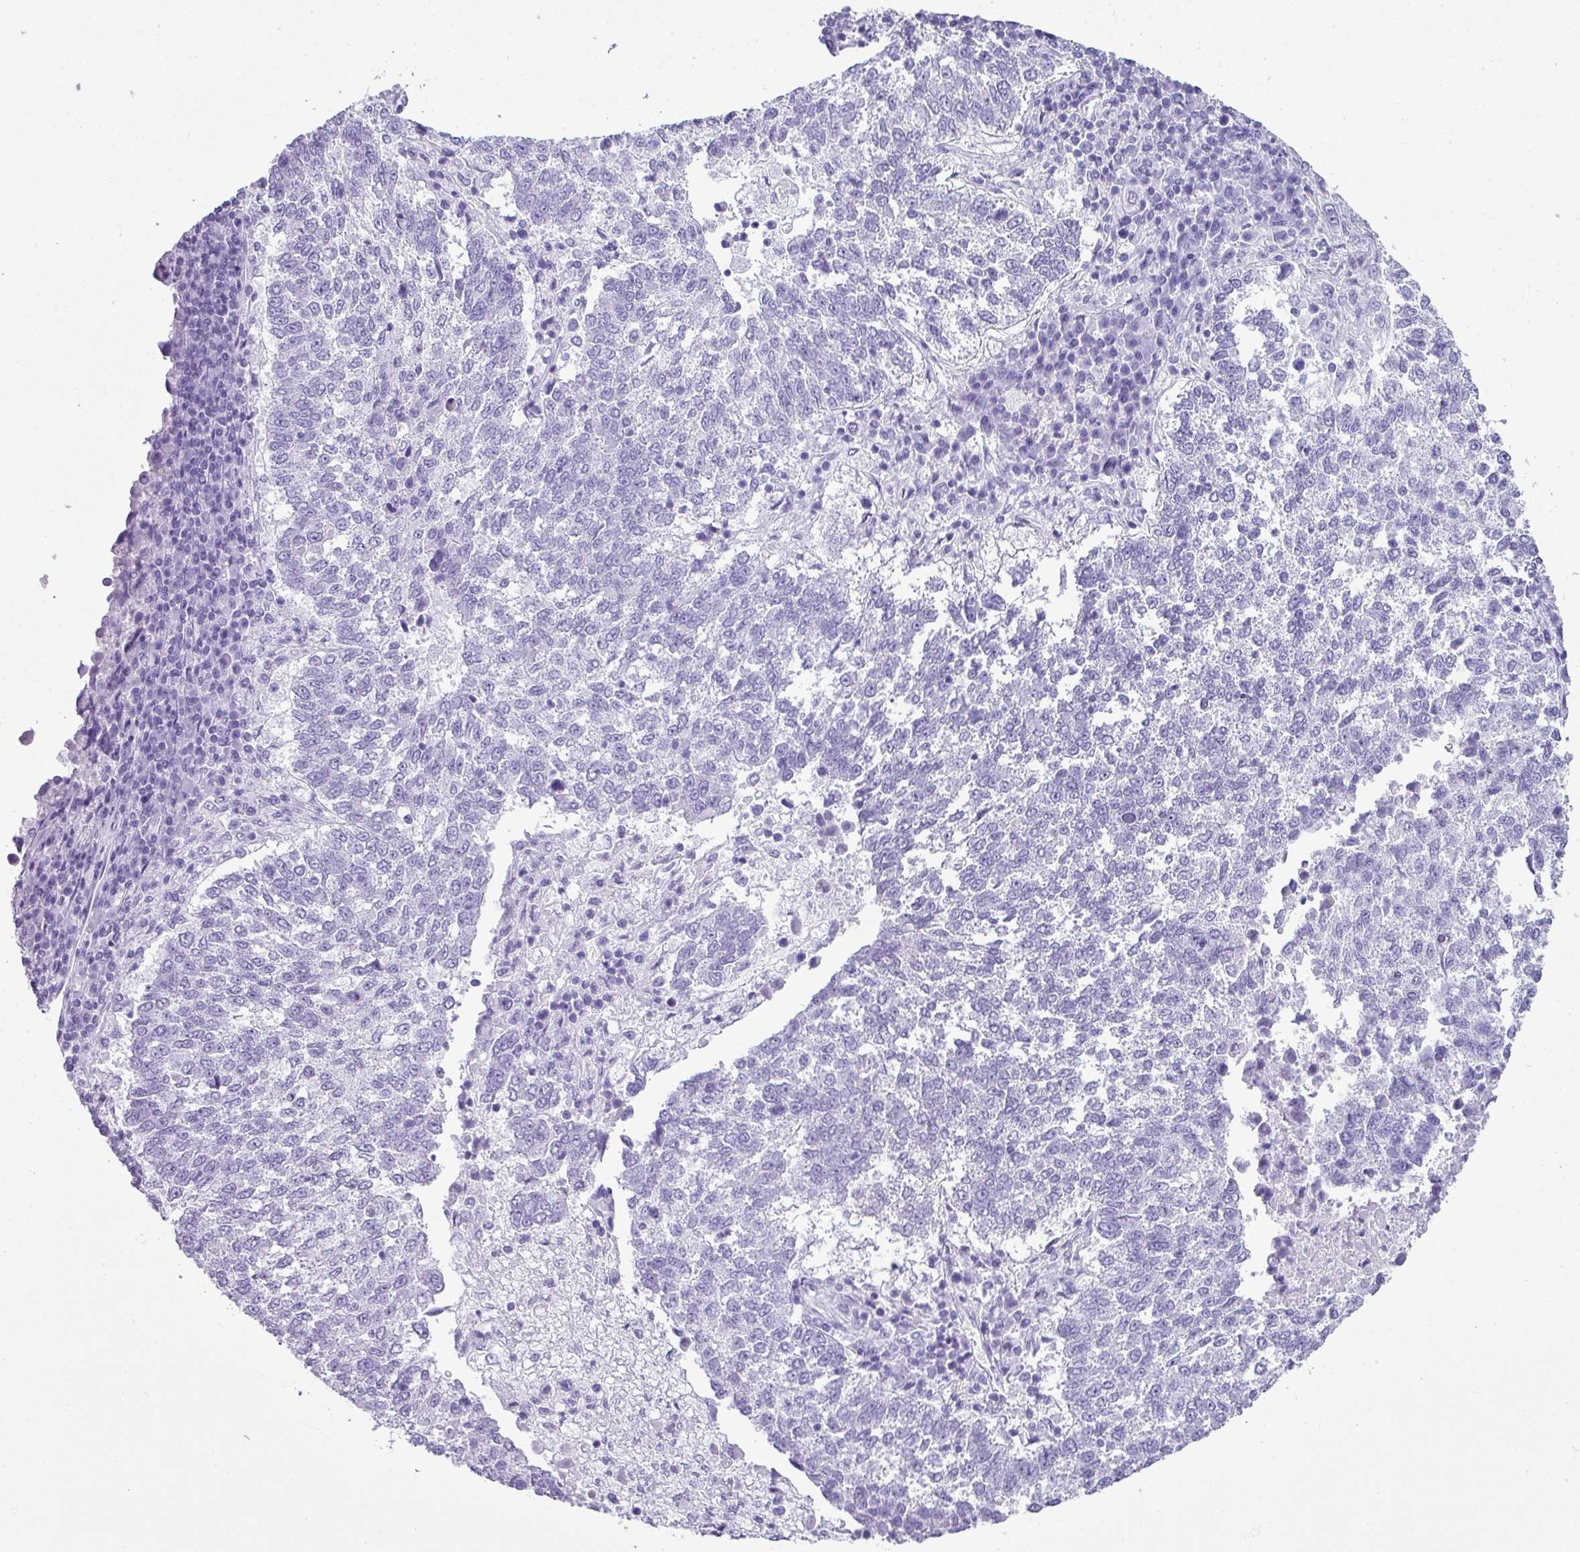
{"staining": {"intensity": "negative", "quantity": "none", "location": "none"}, "tissue": "lung cancer", "cell_type": "Tumor cells", "image_type": "cancer", "snomed": [{"axis": "morphology", "description": "Squamous cell carcinoma, NOS"}, {"axis": "topography", "description": "Lung"}], "caption": "Lung cancer (squamous cell carcinoma) was stained to show a protein in brown. There is no significant staining in tumor cells.", "gene": "ZNF568", "patient": {"sex": "male", "age": 73}}